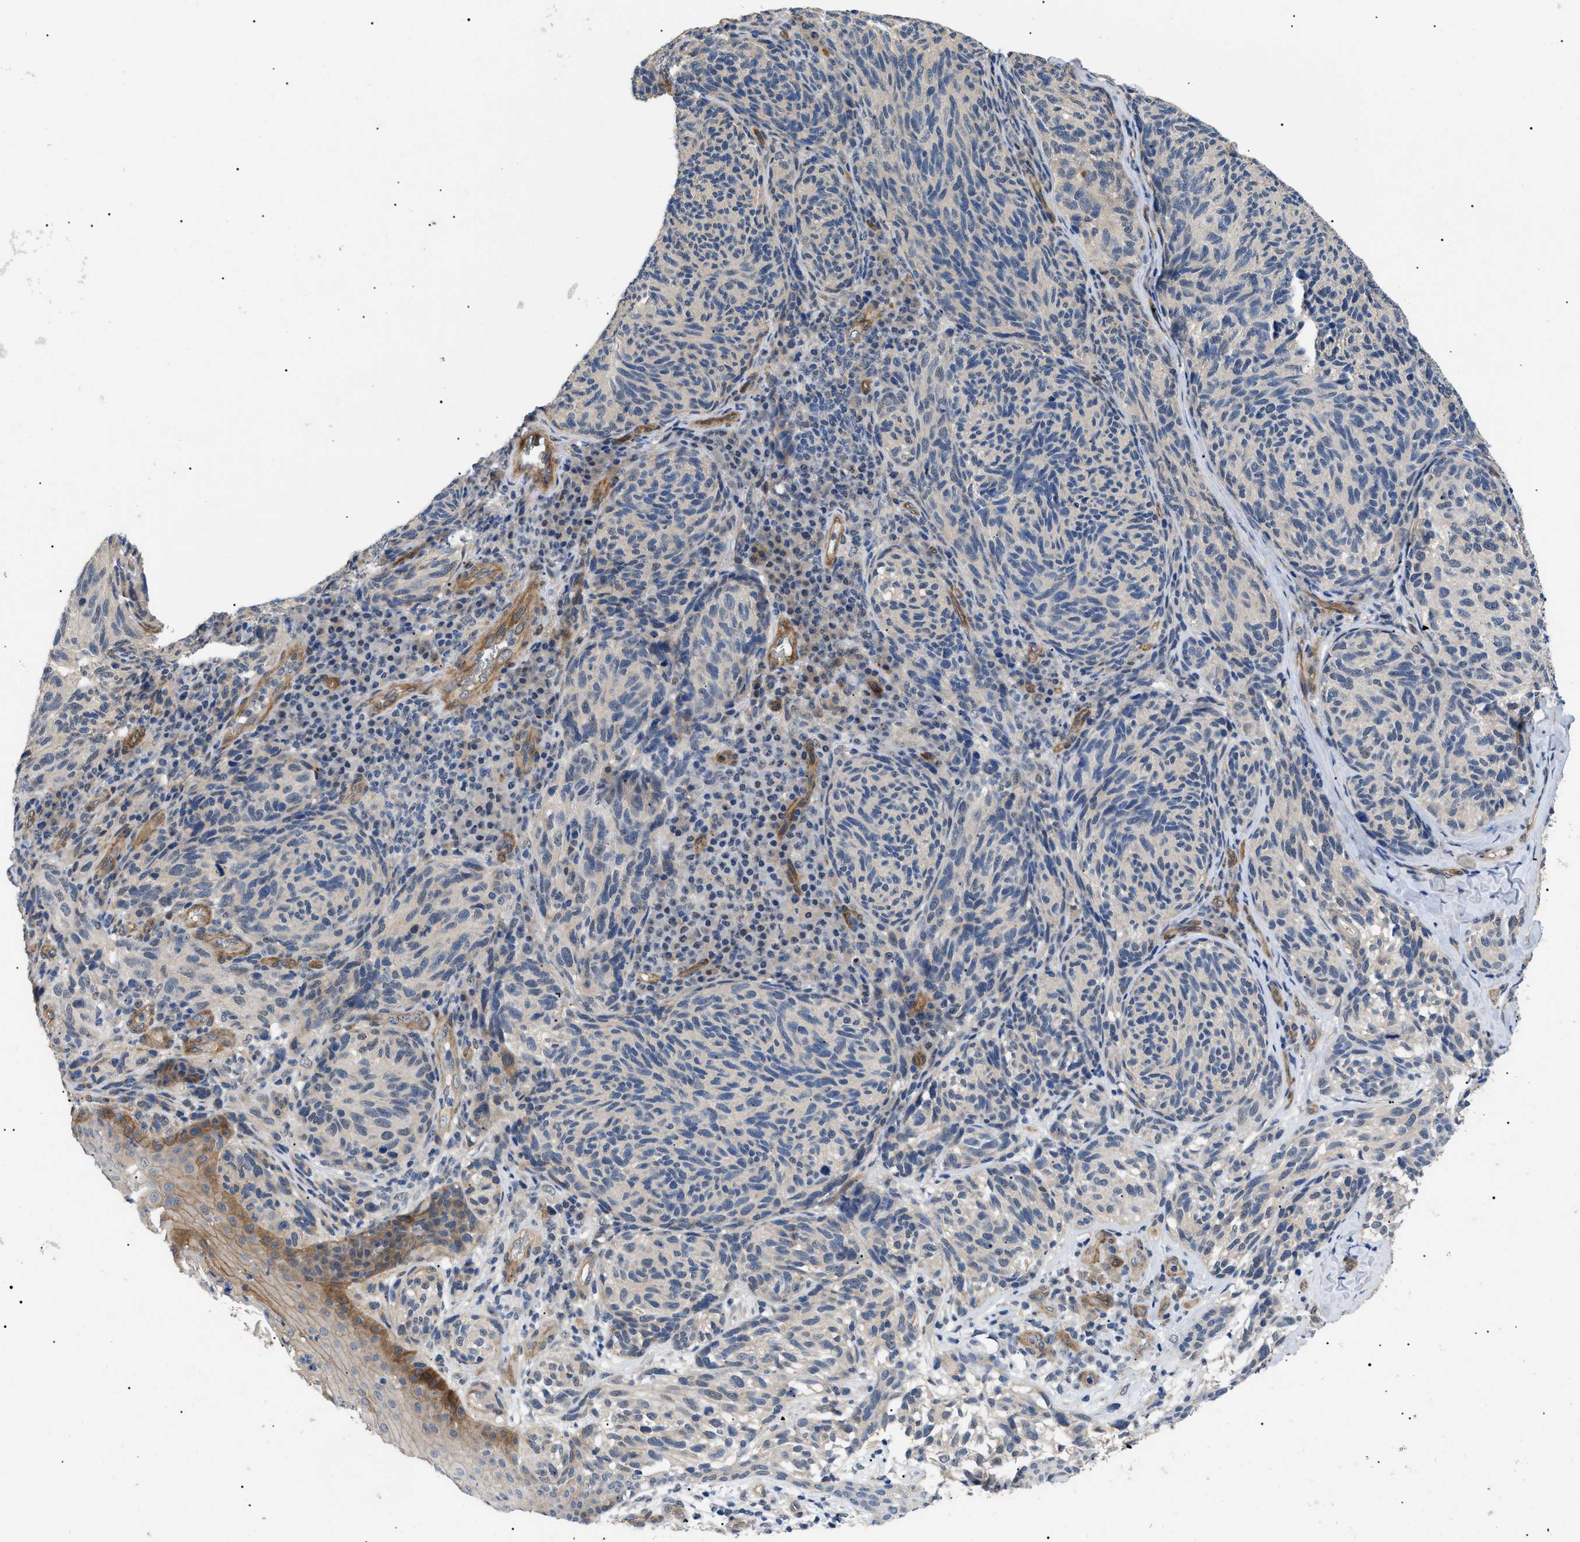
{"staining": {"intensity": "weak", "quantity": ">75%", "location": "cytoplasmic/membranous"}, "tissue": "melanoma", "cell_type": "Tumor cells", "image_type": "cancer", "snomed": [{"axis": "morphology", "description": "Malignant melanoma, NOS"}, {"axis": "topography", "description": "Skin"}], "caption": "Immunohistochemistry (IHC) staining of melanoma, which shows low levels of weak cytoplasmic/membranous expression in about >75% of tumor cells indicating weak cytoplasmic/membranous protein staining. The staining was performed using DAB (brown) for protein detection and nuclei were counterstained in hematoxylin (blue).", "gene": "CRCP", "patient": {"sex": "female", "age": 73}}